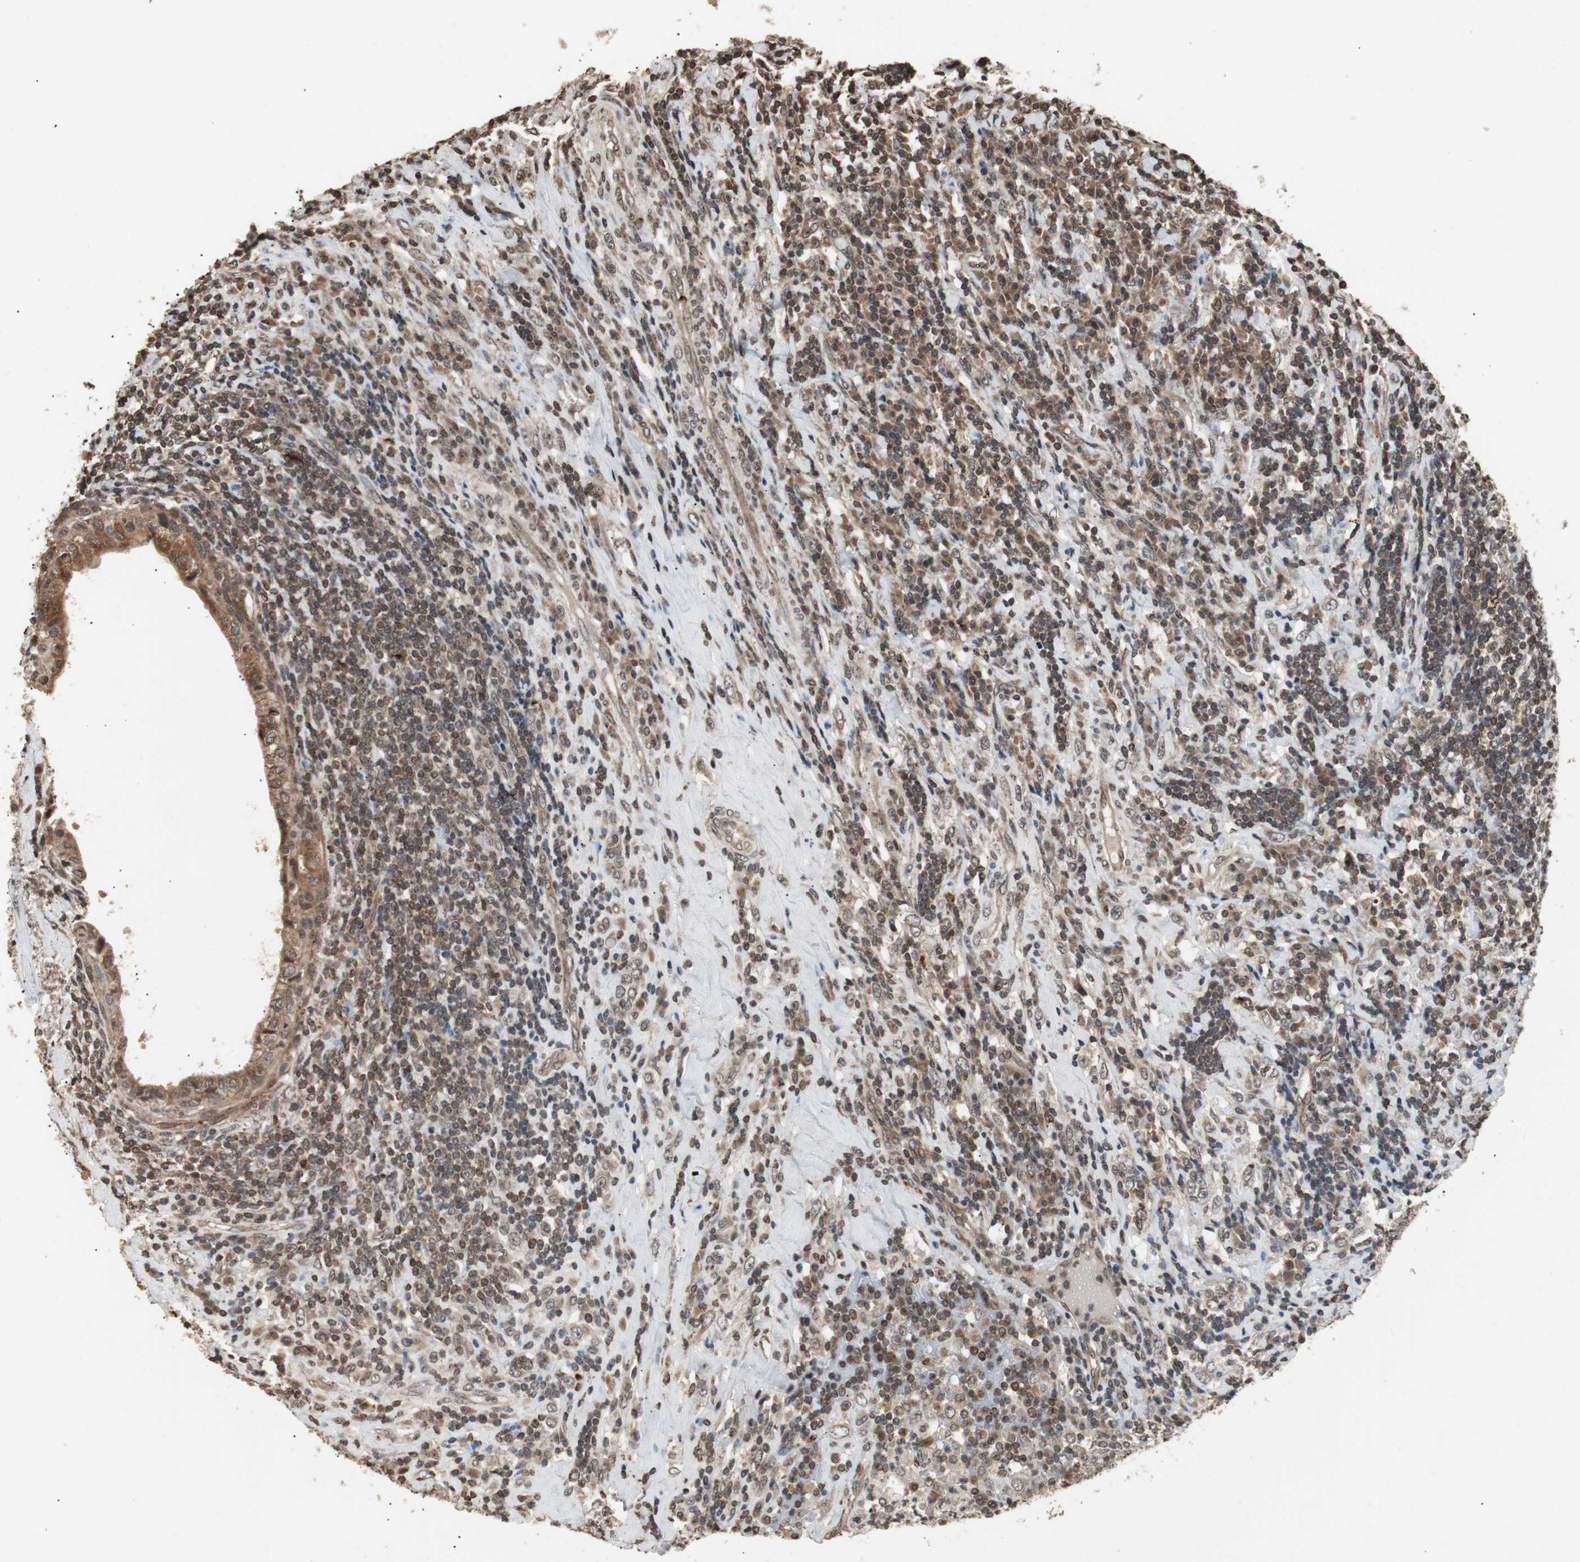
{"staining": {"intensity": "weak", "quantity": ">75%", "location": "cytoplasmic/membranous"}, "tissue": "testis cancer", "cell_type": "Tumor cells", "image_type": "cancer", "snomed": [{"axis": "morphology", "description": "Necrosis, NOS"}, {"axis": "morphology", "description": "Carcinoma, Embryonal, NOS"}, {"axis": "topography", "description": "Testis"}], "caption": "Testis embryonal carcinoma was stained to show a protein in brown. There is low levels of weak cytoplasmic/membranous positivity in about >75% of tumor cells. The protein is stained brown, and the nuclei are stained in blue (DAB IHC with brightfield microscopy, high magnification).", "gene": "ZFC3H1", "patient": {"sex": "male", "age": 19}}